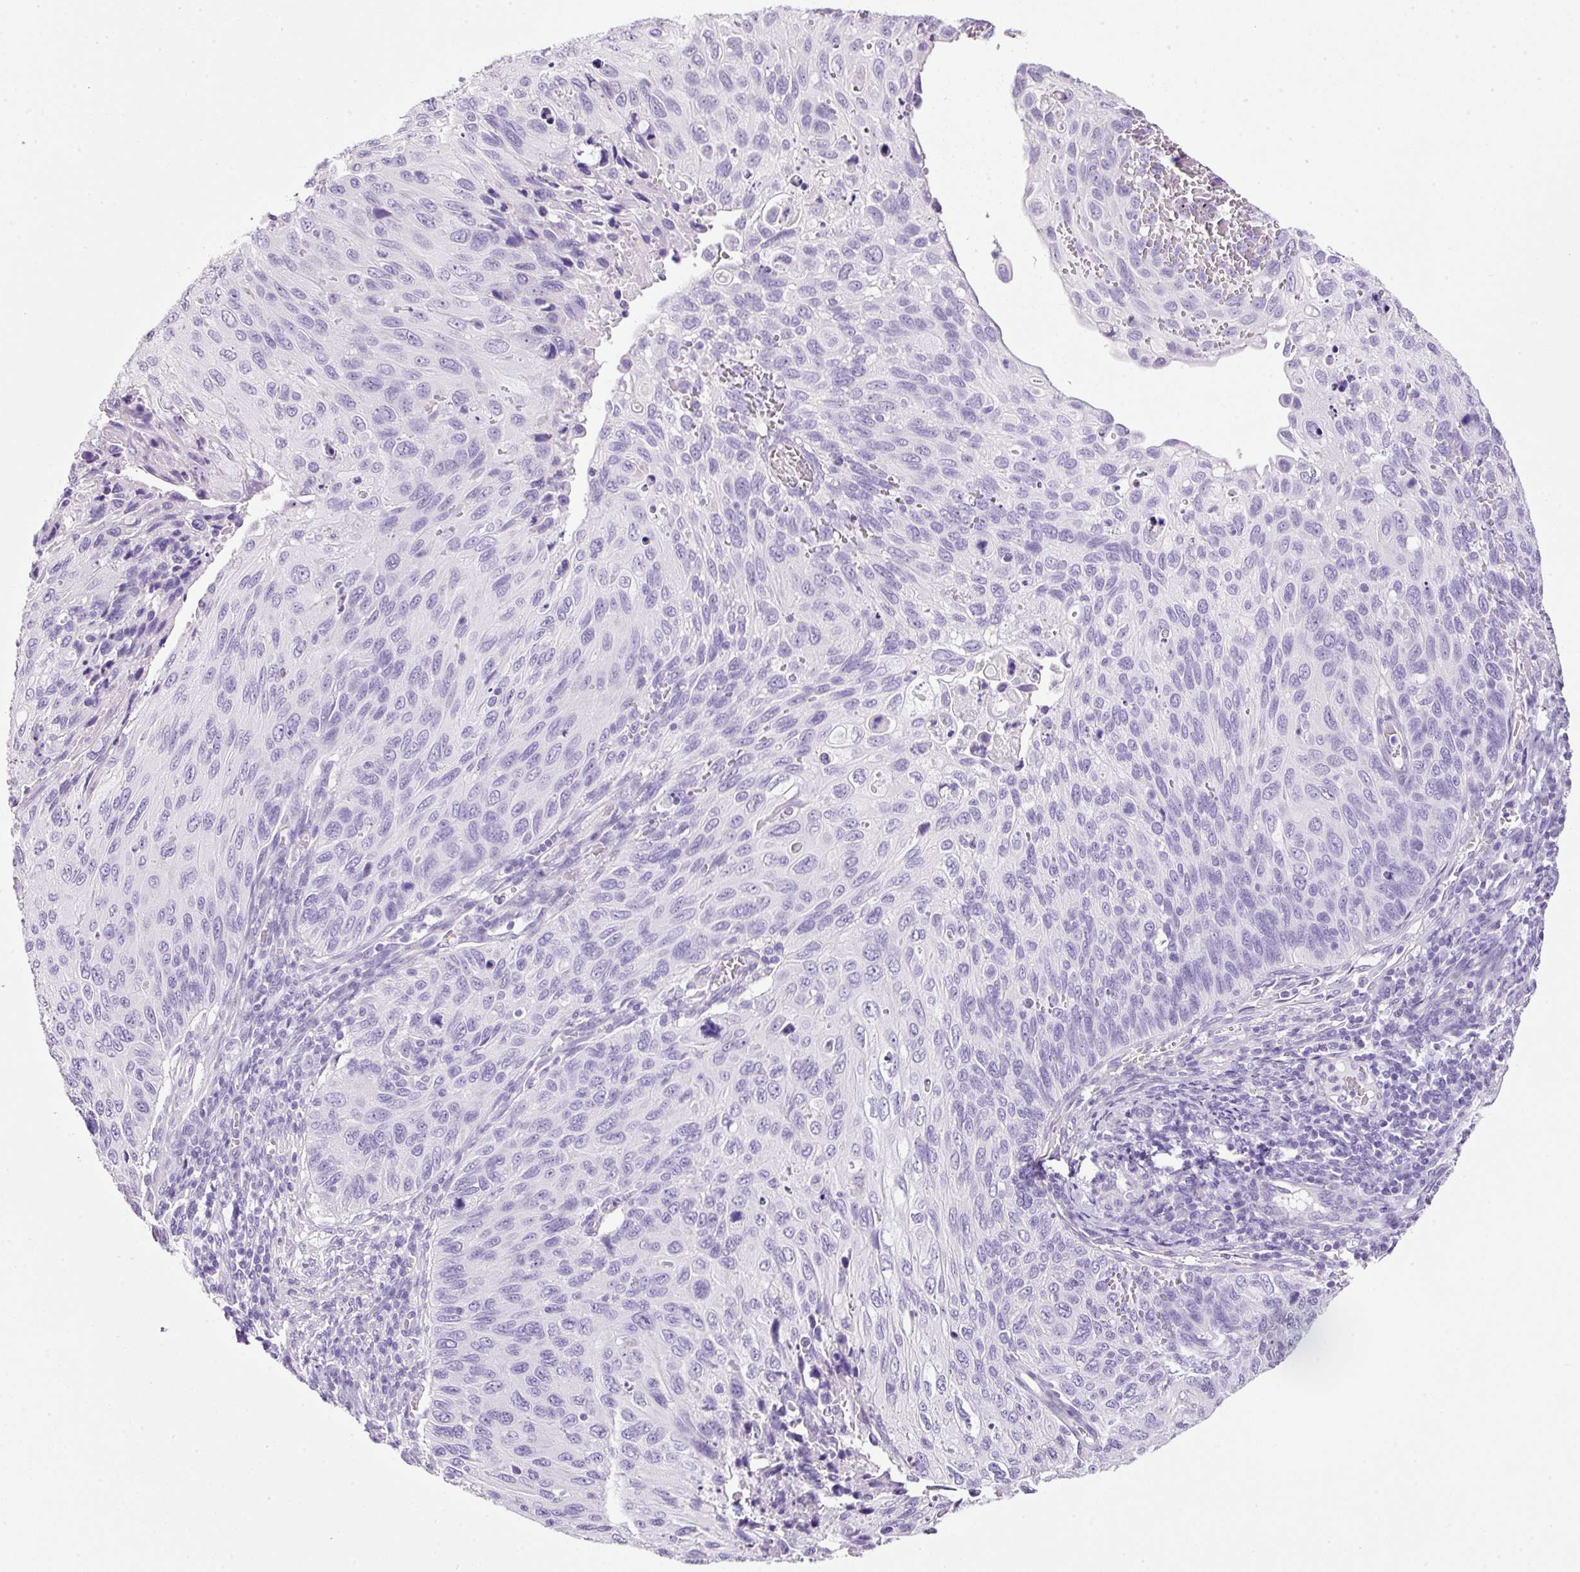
{"staining": {"intensity": "negative", "quantity": "none", "location": "none"}, "tissue": "cervical cancer", "cell_type": "Tumor cells", "image_type": "cancer", "snomed": [{"axis": "morphology", "description": "Squamous cell carcinoma, NOS"}, {"axis": "topography", "description": "Cervix"}], "caption": "This image is of cervical cancer (squamous cell carcinoma) stained with immunohistochemistry (IHC) to label a protein in brown with the nuclei are counter-stained blue. There is no positivity in tumor cells.", "gene": "BSND", "patient": {"sex": "female", "age": 70}}